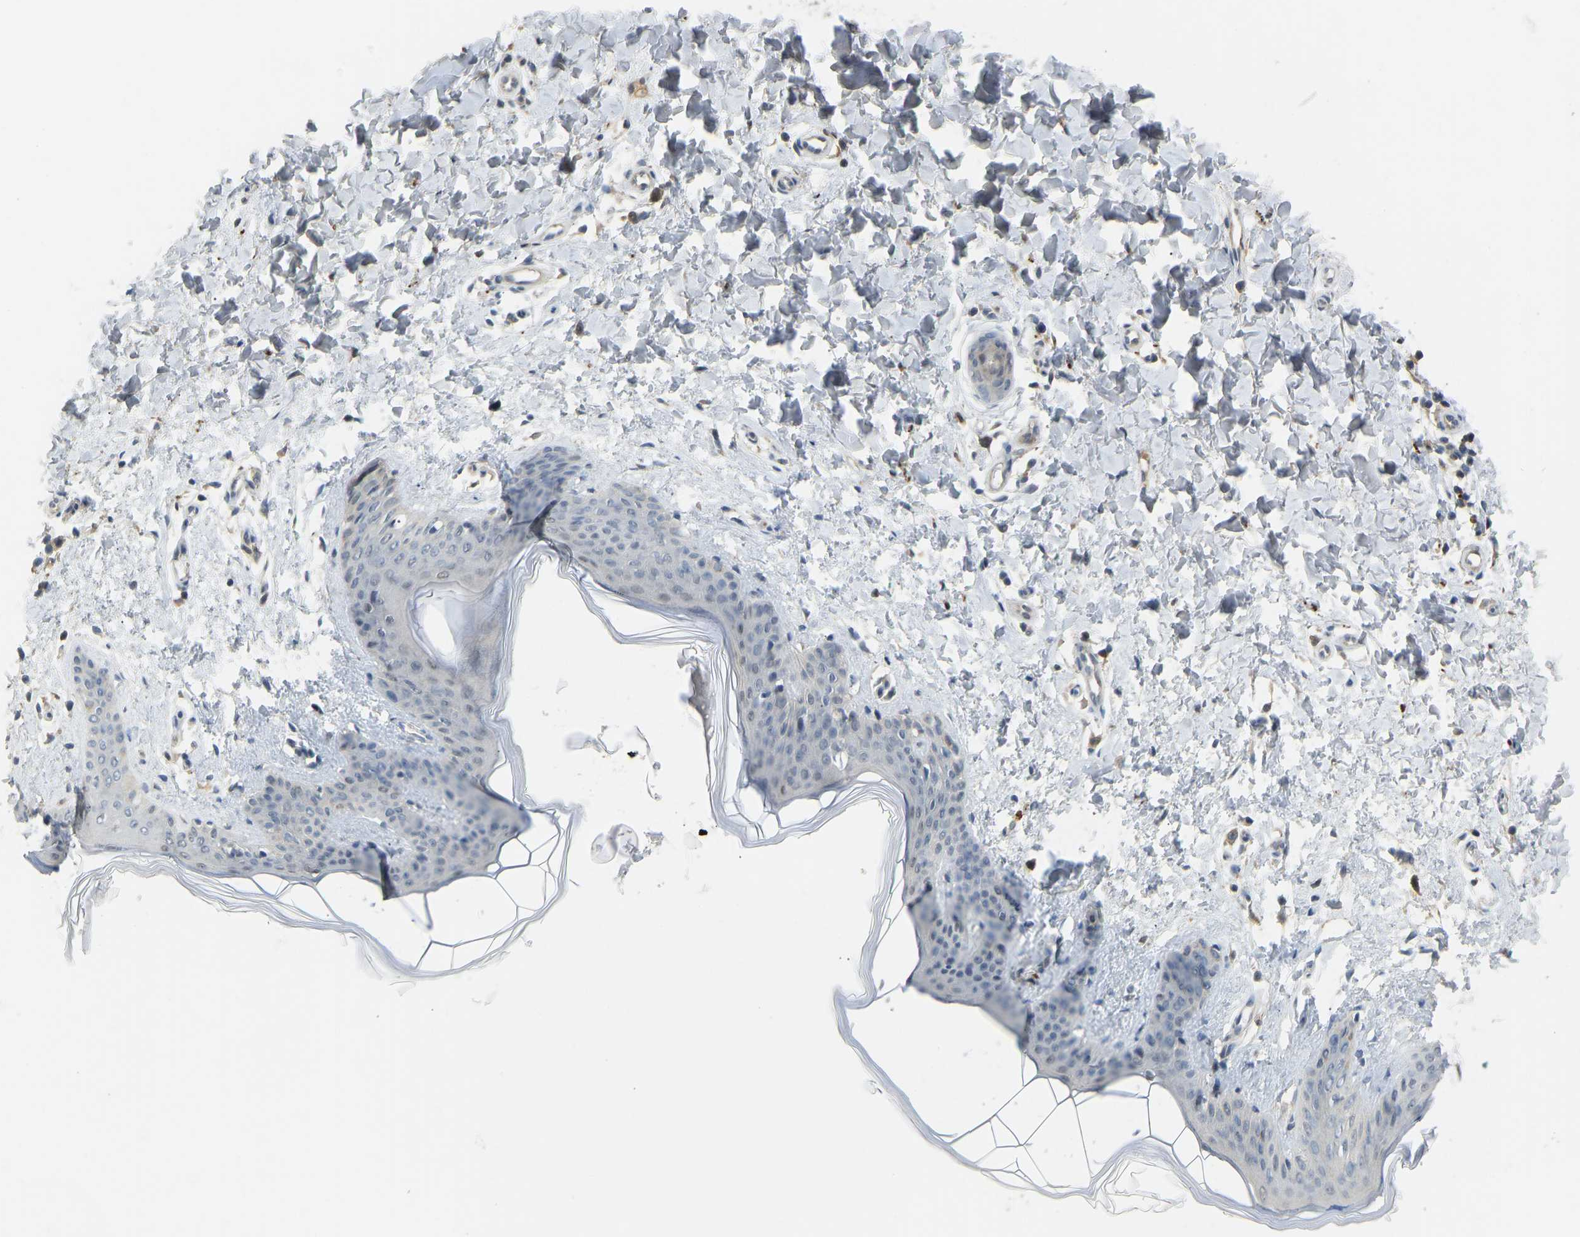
{"staining": {"intensity": "negative", "quantity": "none", "location": "none"}, "tissue": "skin", "cell_type": "Fibroblasts", "image_type": "normal", "snomed": [{"axis": "morphology", "description": "Normal tissue, NOS"}, {"axis": "topography", "description": "Skin"}], "caption": "Fibroblasts are negative for brown protein staining in unremarkable skin.", "gene": "ZNF251", "patient": {"sex": "female", "age": 17}}